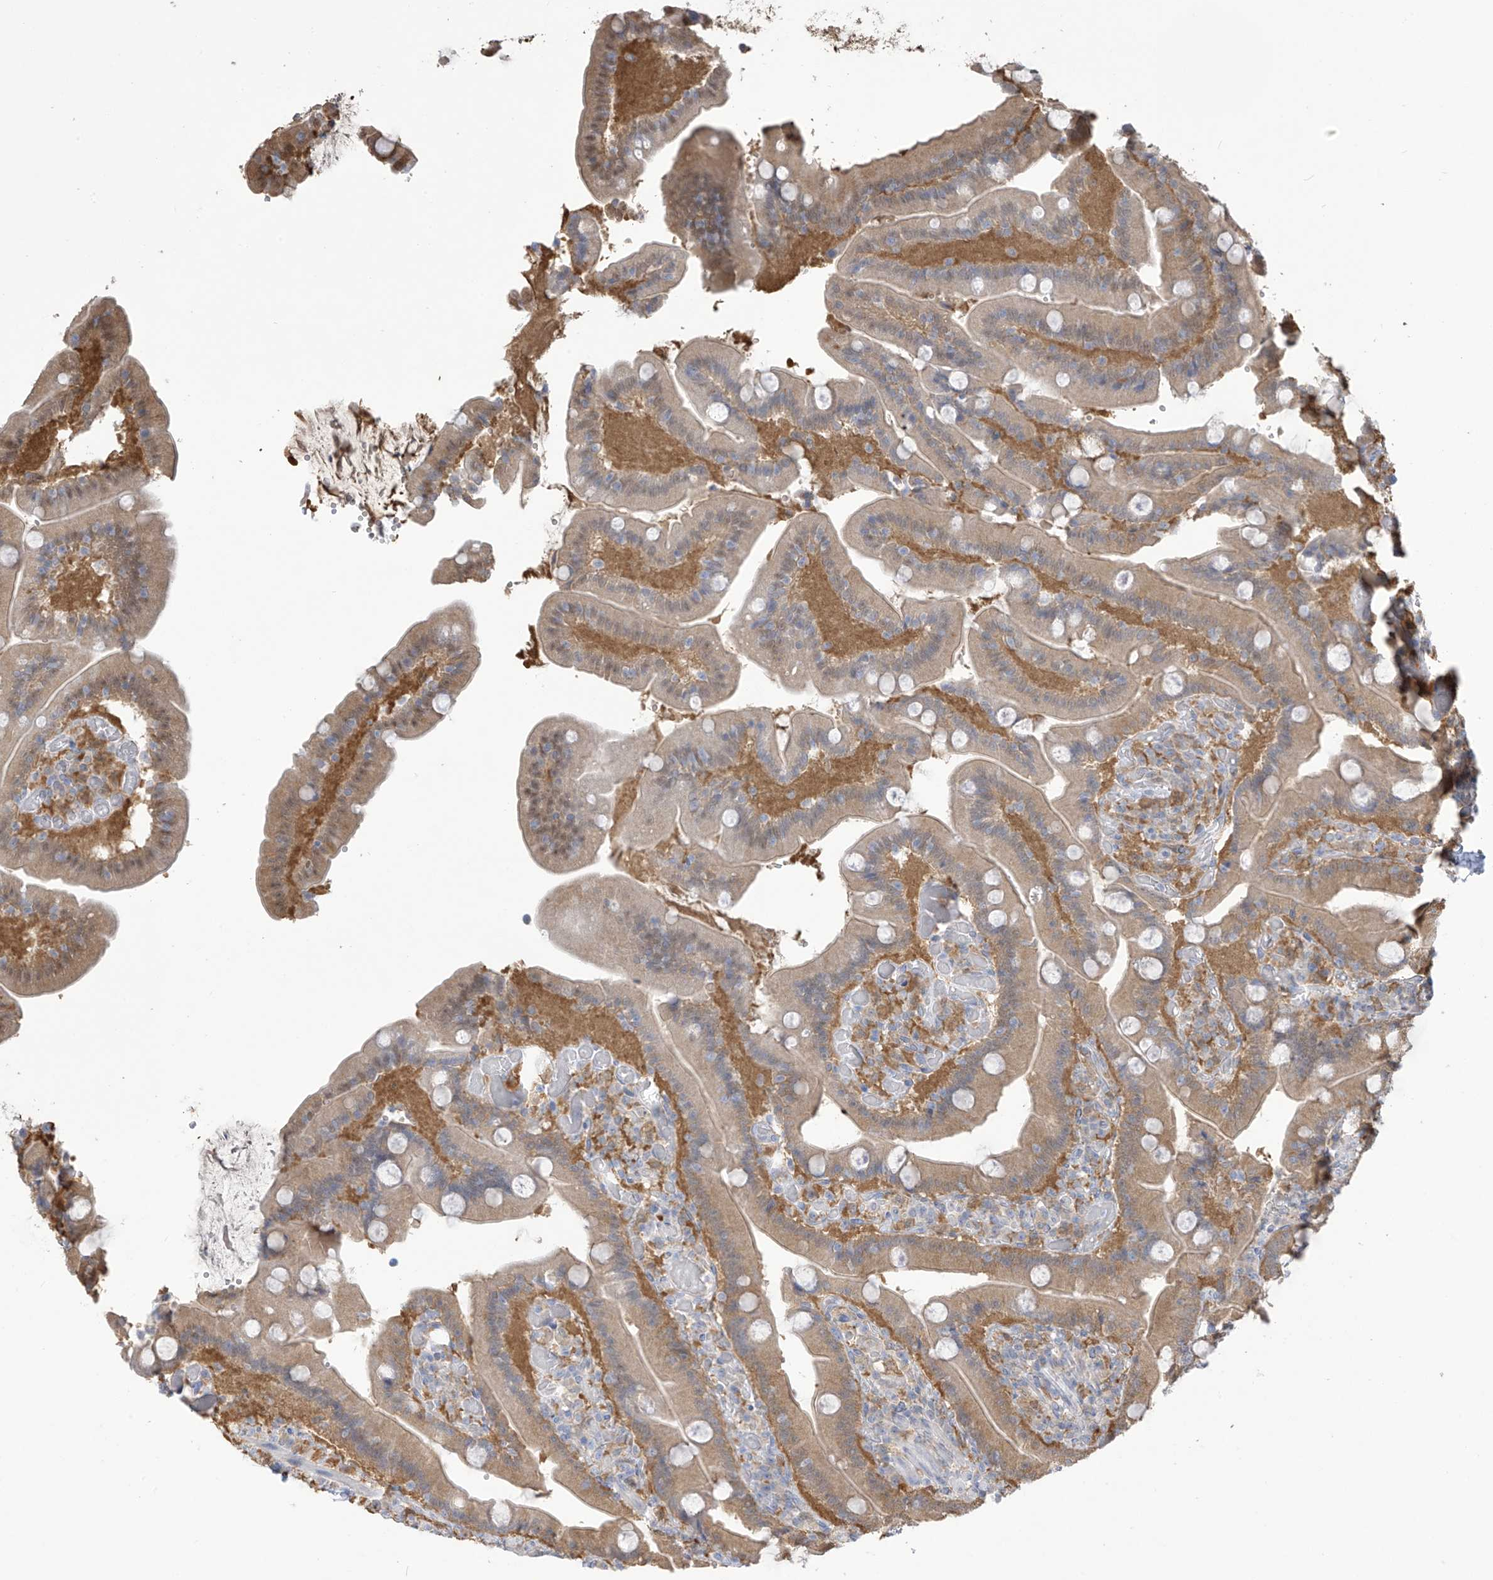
{"staining": {"intensity": "moderate", "quantity": ">75%", "location": "cytoplasmic/membranous"}, "tissue": "duodenum", "cell_type": "Glandular cells", "image_type": "normal", "snomed": [{"axis": "morphology", "description": "Normal tissue, NOS"}, {"axis": "topography", "description": "Duodenum"}], "caption": "Immunohistochemistry (DAB (3,3'-diaminobenzidine)) staining of normal human duodenum shows moderate cytoplasmic/membranous protein staining in approximately >75% of glandular cells.", "gene": "IDH1", "patient": {"sex": "female", "age": 62}}